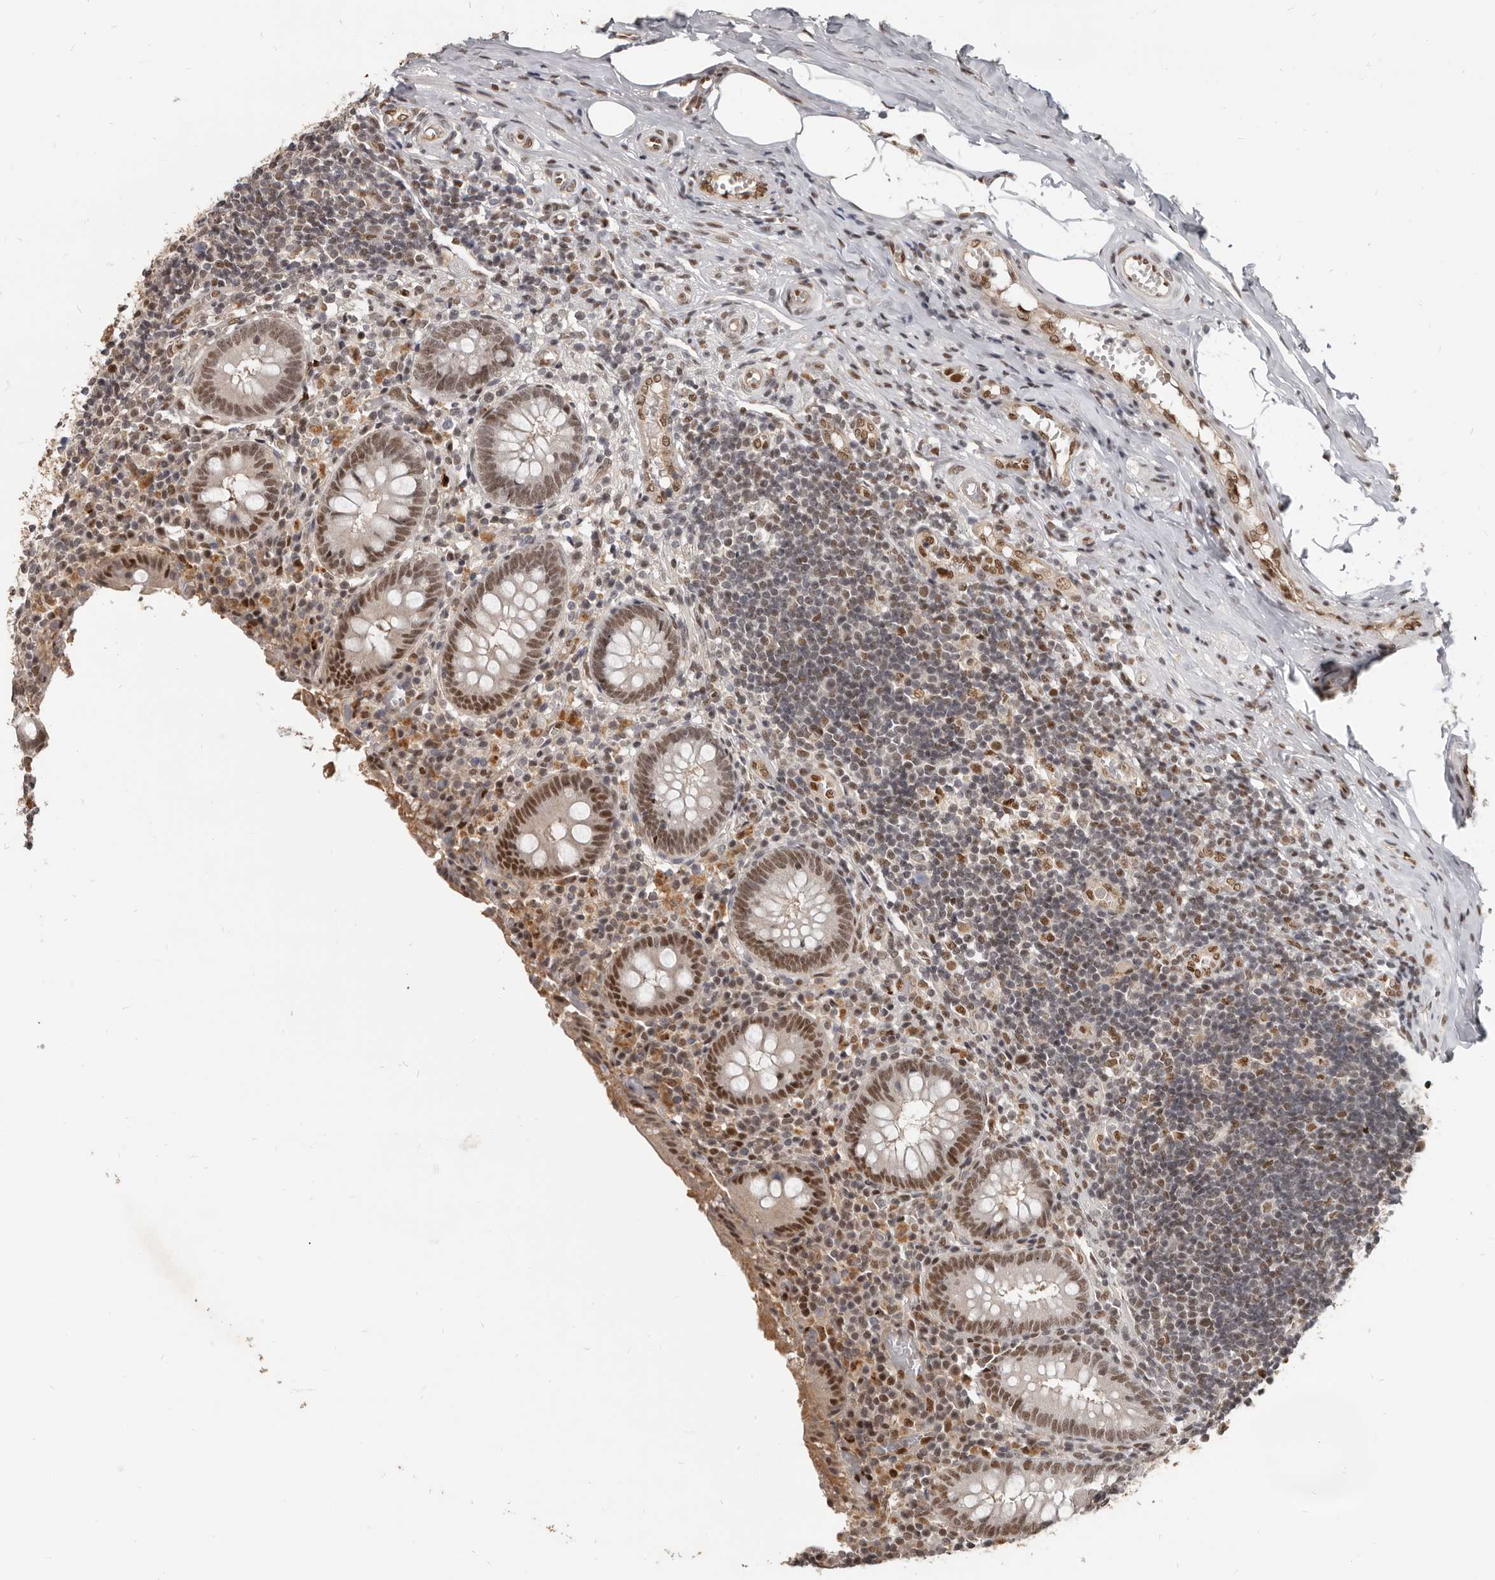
{"staining": {"intensity": "moderate", "quantity": ">75%", "location": "nuclear"}, "tissue": "appendix", "cell_type": "Glandular cells", "image_type": "normal", "snomed": [{"axis": "morphology", "description": "Normal tissue, NOS"}, {"axis": "topography", "description": "Appendix"}], "caption": "Unremarkable appendix was stained to show a protein in brown. There is medium levels of moderate nuclear positivity in about >75% of glandular cells. The protein of interest is stained brown, and the nuclei are stained in blue (DAB IHC with brightfield microscopy, high magnification).", "gene": "ATF5", "patient": {"sex": "female", "age": 17}}